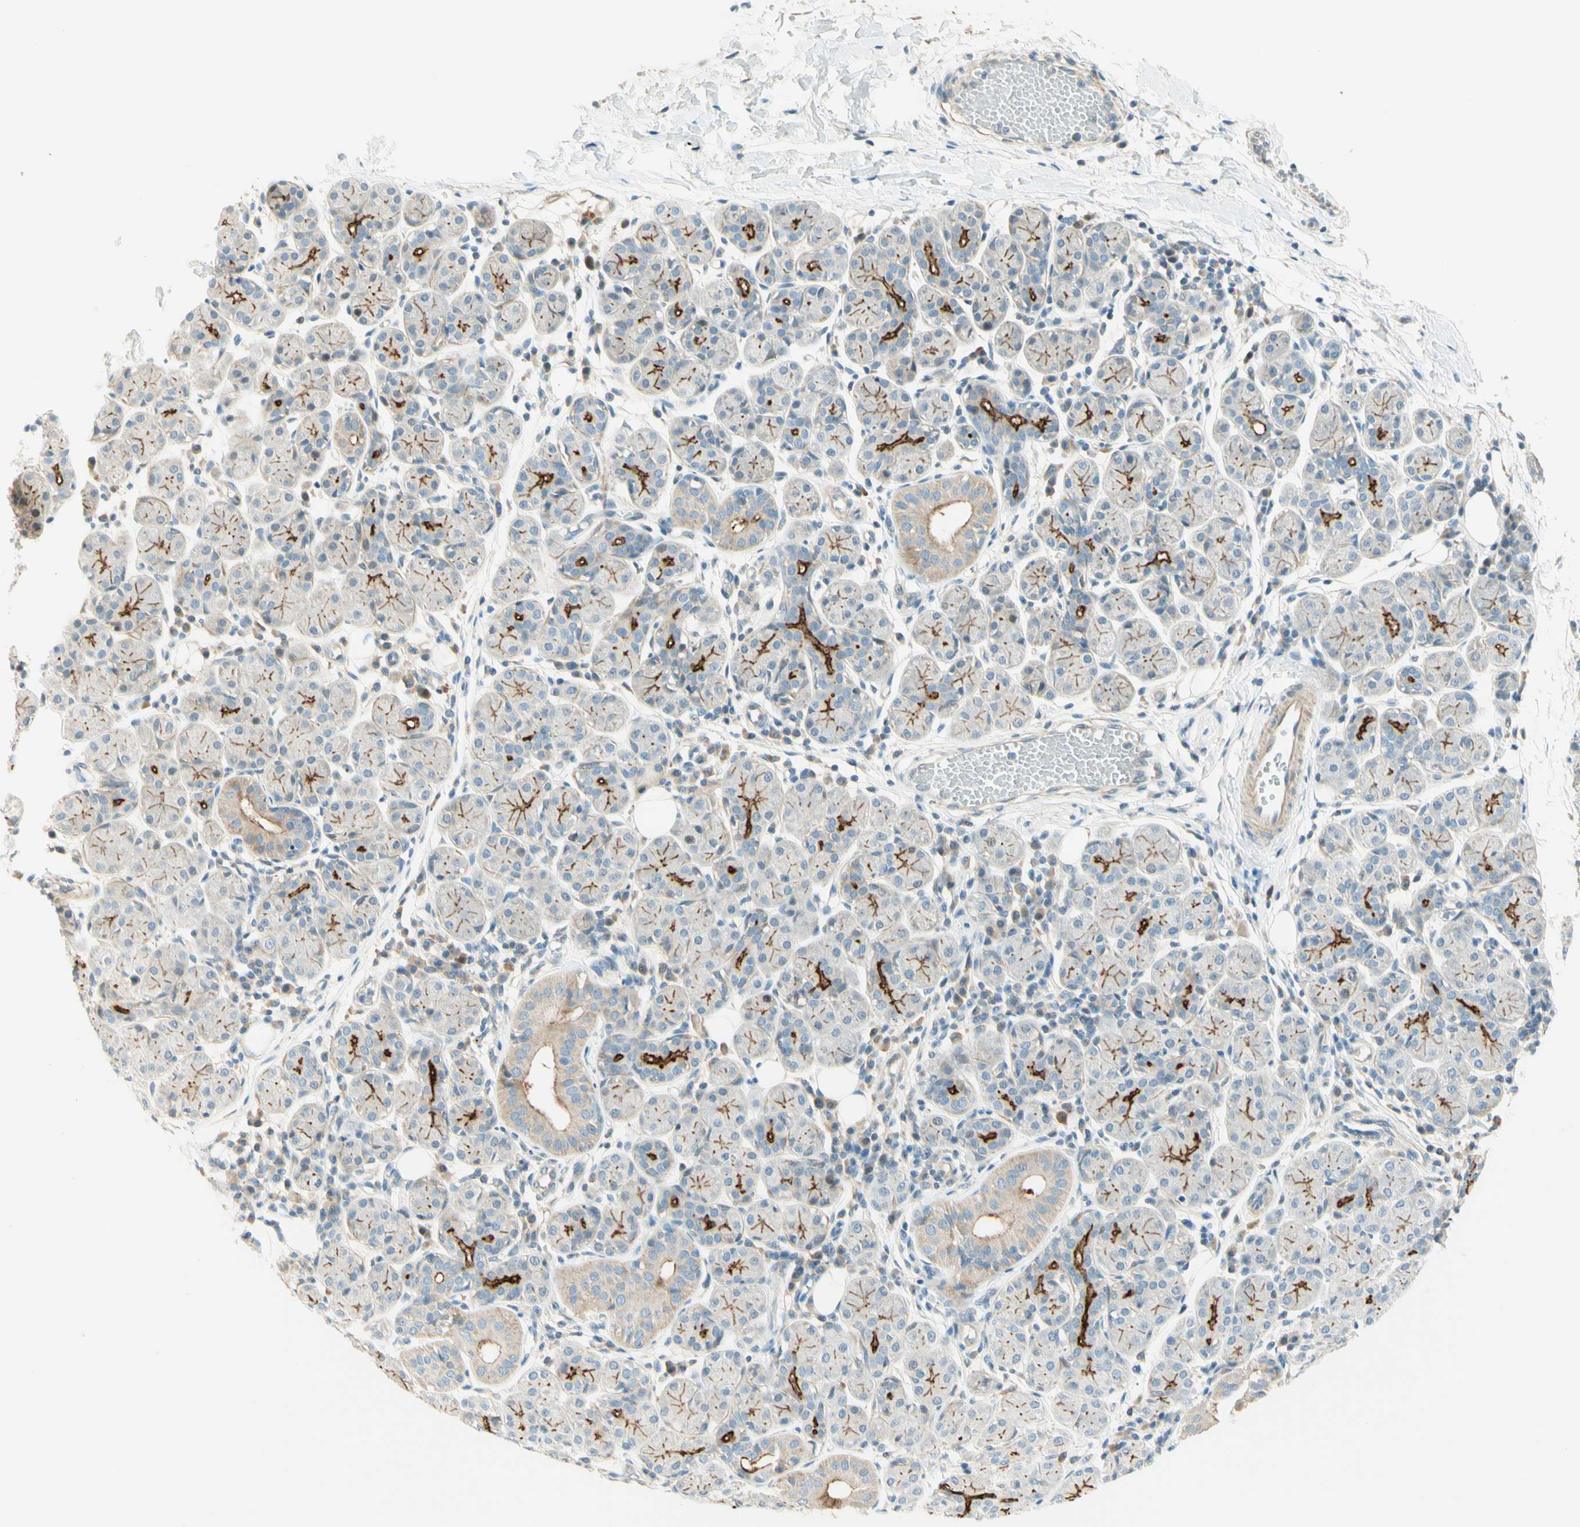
{"staining": {"intensity": "moderate", "quantity": "25%-75%", "location": "cytoplasmic/membranous"}, "tissue": "salivary gland", "cell_type": "Glandular cells", "image_type": "normal", "snomed": [{"axis": "morphology", "description": "Normal tissue, NOS"}, {"axis": "morphology", "description": "Inflammation, NOS"}, {"axis": "topography", "description": "Lymph node"}, {"axis": "topography", "description": "Salivary gland"}], "caption": "Human salivary gland stained for a protein (brown) displays moderate cytoplasmic/membranous positive staining in approximately 25%-75% of glandular cells.", "gene": "PROM1", "patient": {"sex": "male", "age": 3}}